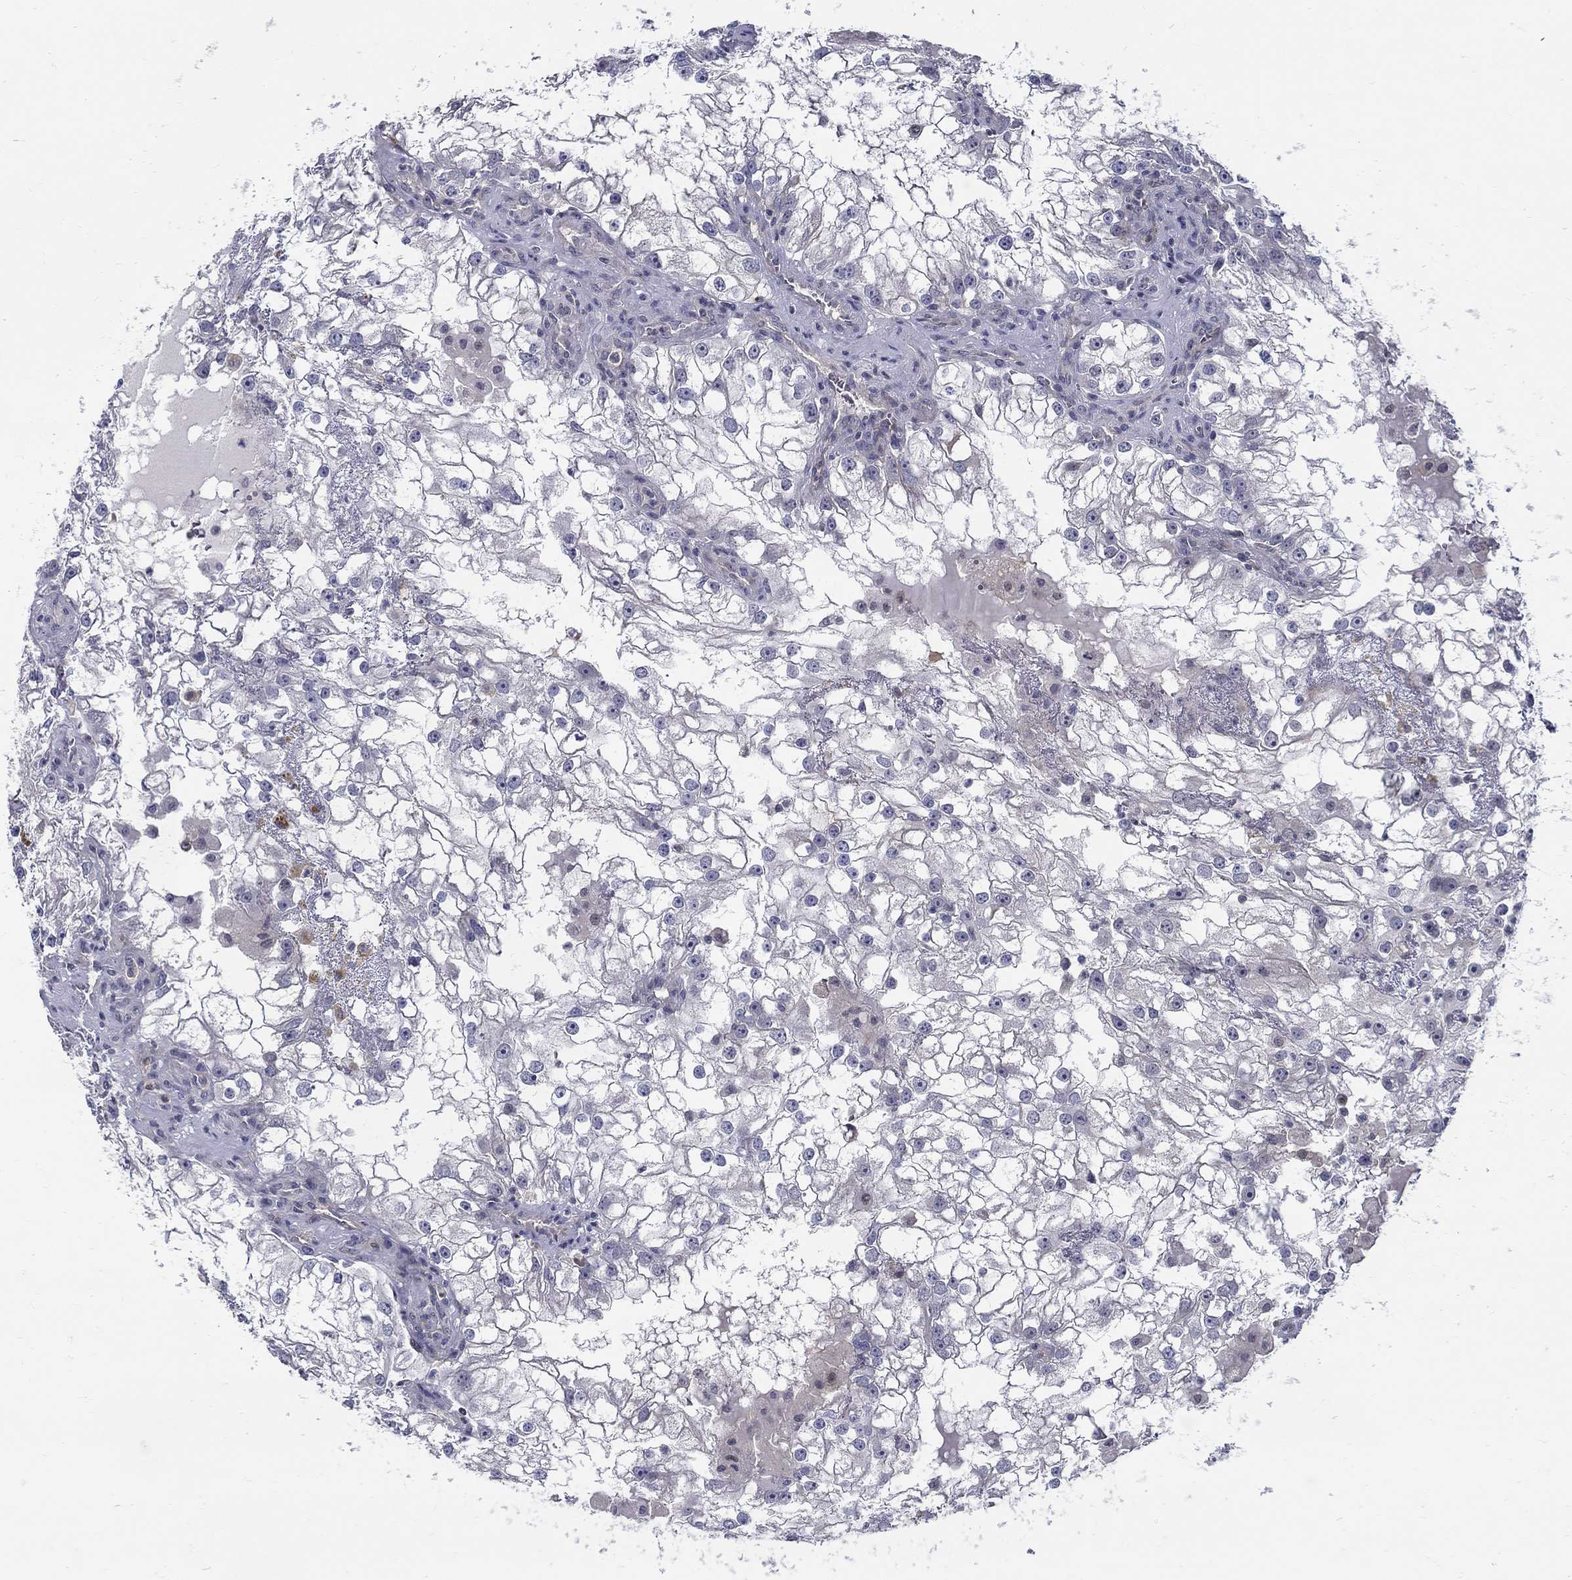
{"staining": {"intensity": "negative", "quantity": "none", "location": "none"}, "tissue": "renal cancer", "cell_type": "Tumor cells", "image_type": "cancer", "snomed": [{"axis": "morphology", "description": "Adenocarcinoma, NOS"}, {"axis": "topography", "description": "Kidney"}], "caption": "Renal cancer was stained to show a protein in brown. There is no significant staining in tumor cells. (Immunohistochemistry, brightfield microscopy, high magnification).", "gene": "C16orf46", "patient": {"sex": "male", "age": 59}}